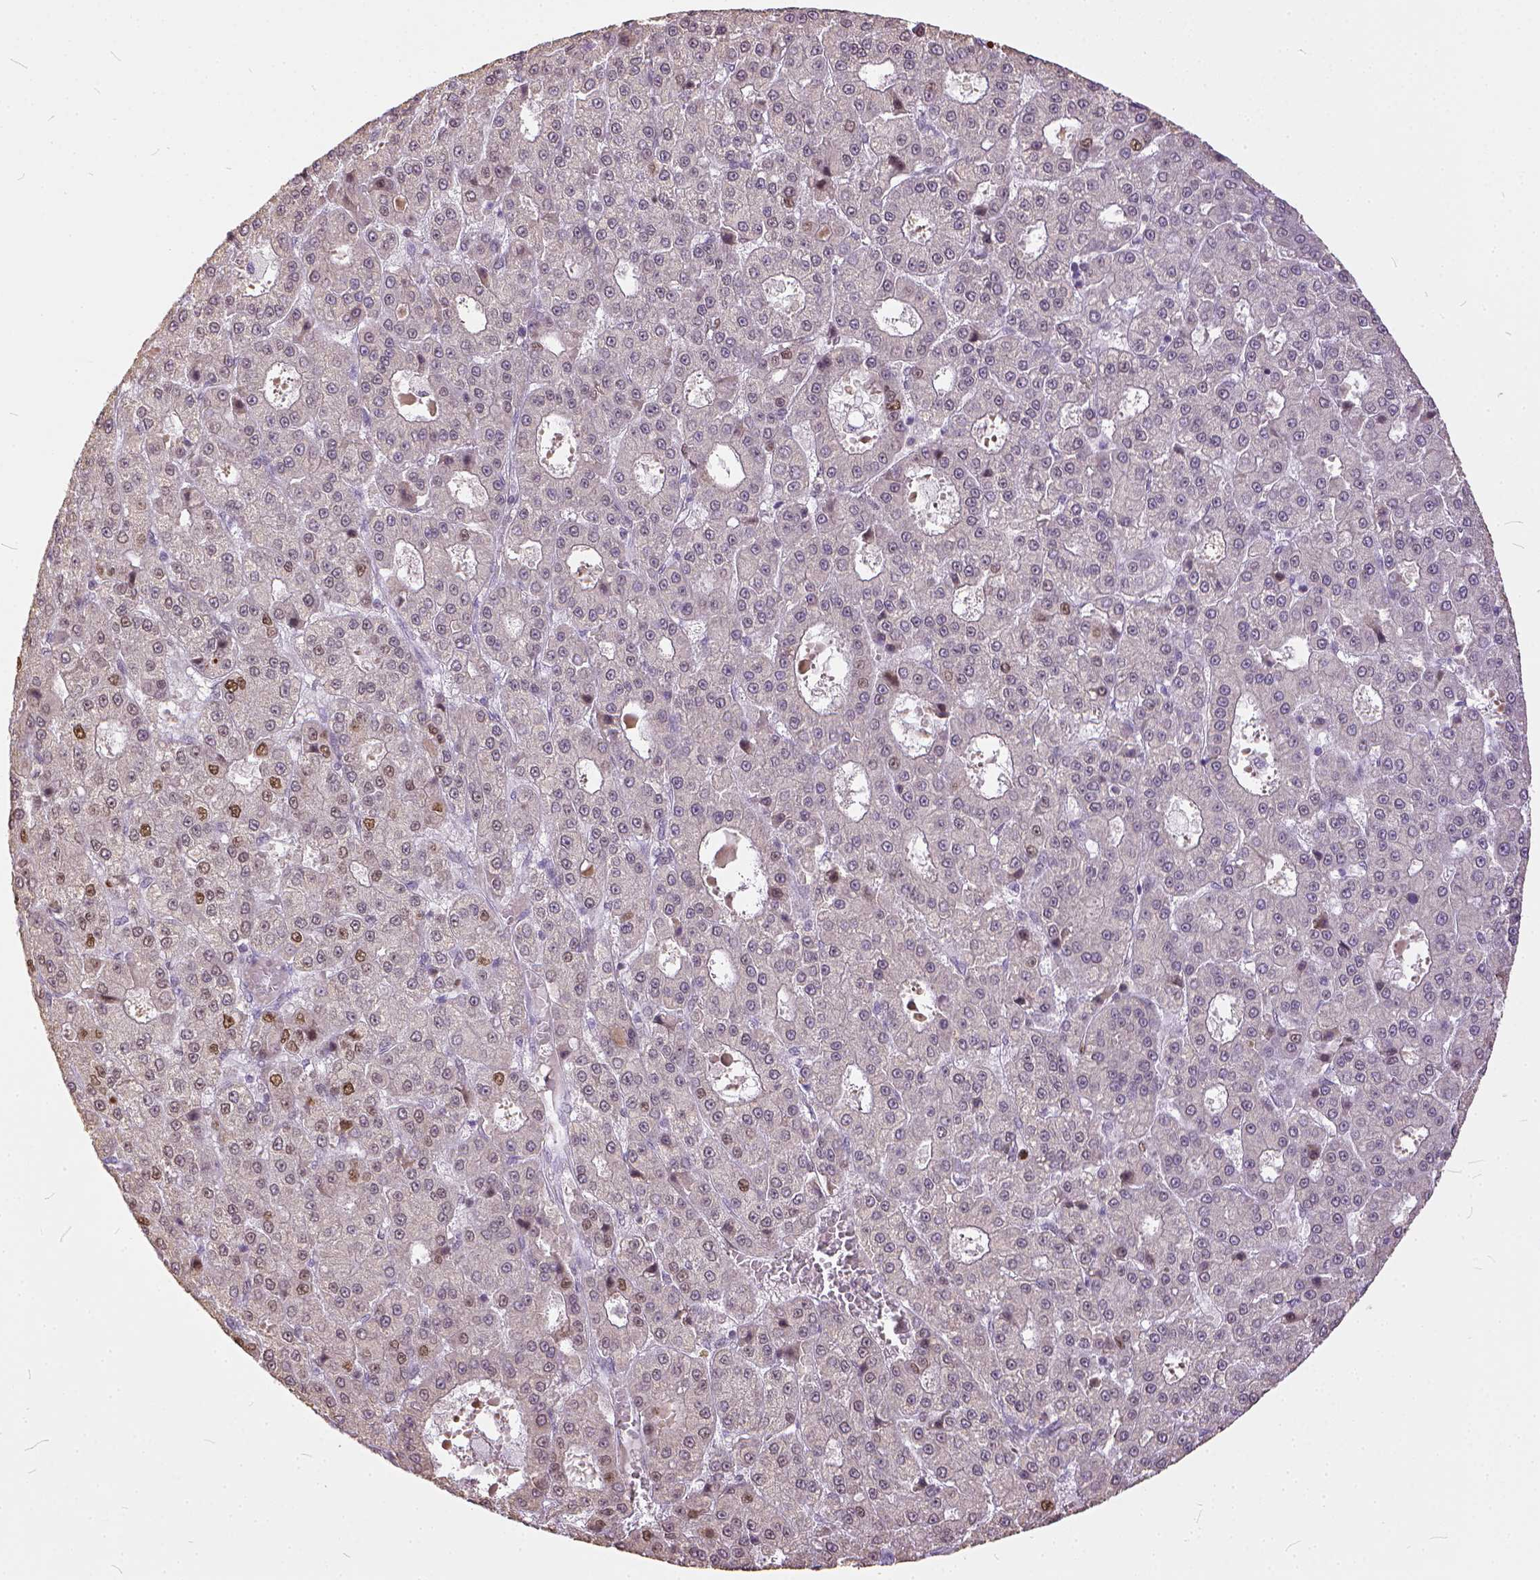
{"staining": {"intensity": "moderate", "quantity": "<25%", "location": "nuclear"}, "tissue": "liver cancer", "cell_type": "Tumor cells", "image_type": "cancer", "snomed": [{"axis": "morphology", "description": "Carcinoma, Hepatocellular, NOS"}, {"axis": "topography", "description": "Liver"}], "caption": "Immunohistochemical staining of liver hepatocellular carcinoma demonstrates low levels of moderate nuclear positivity in about <25% of tumor cells.", "gene": "ERCC1", "patient": {"sex": "male", "age": 70}}